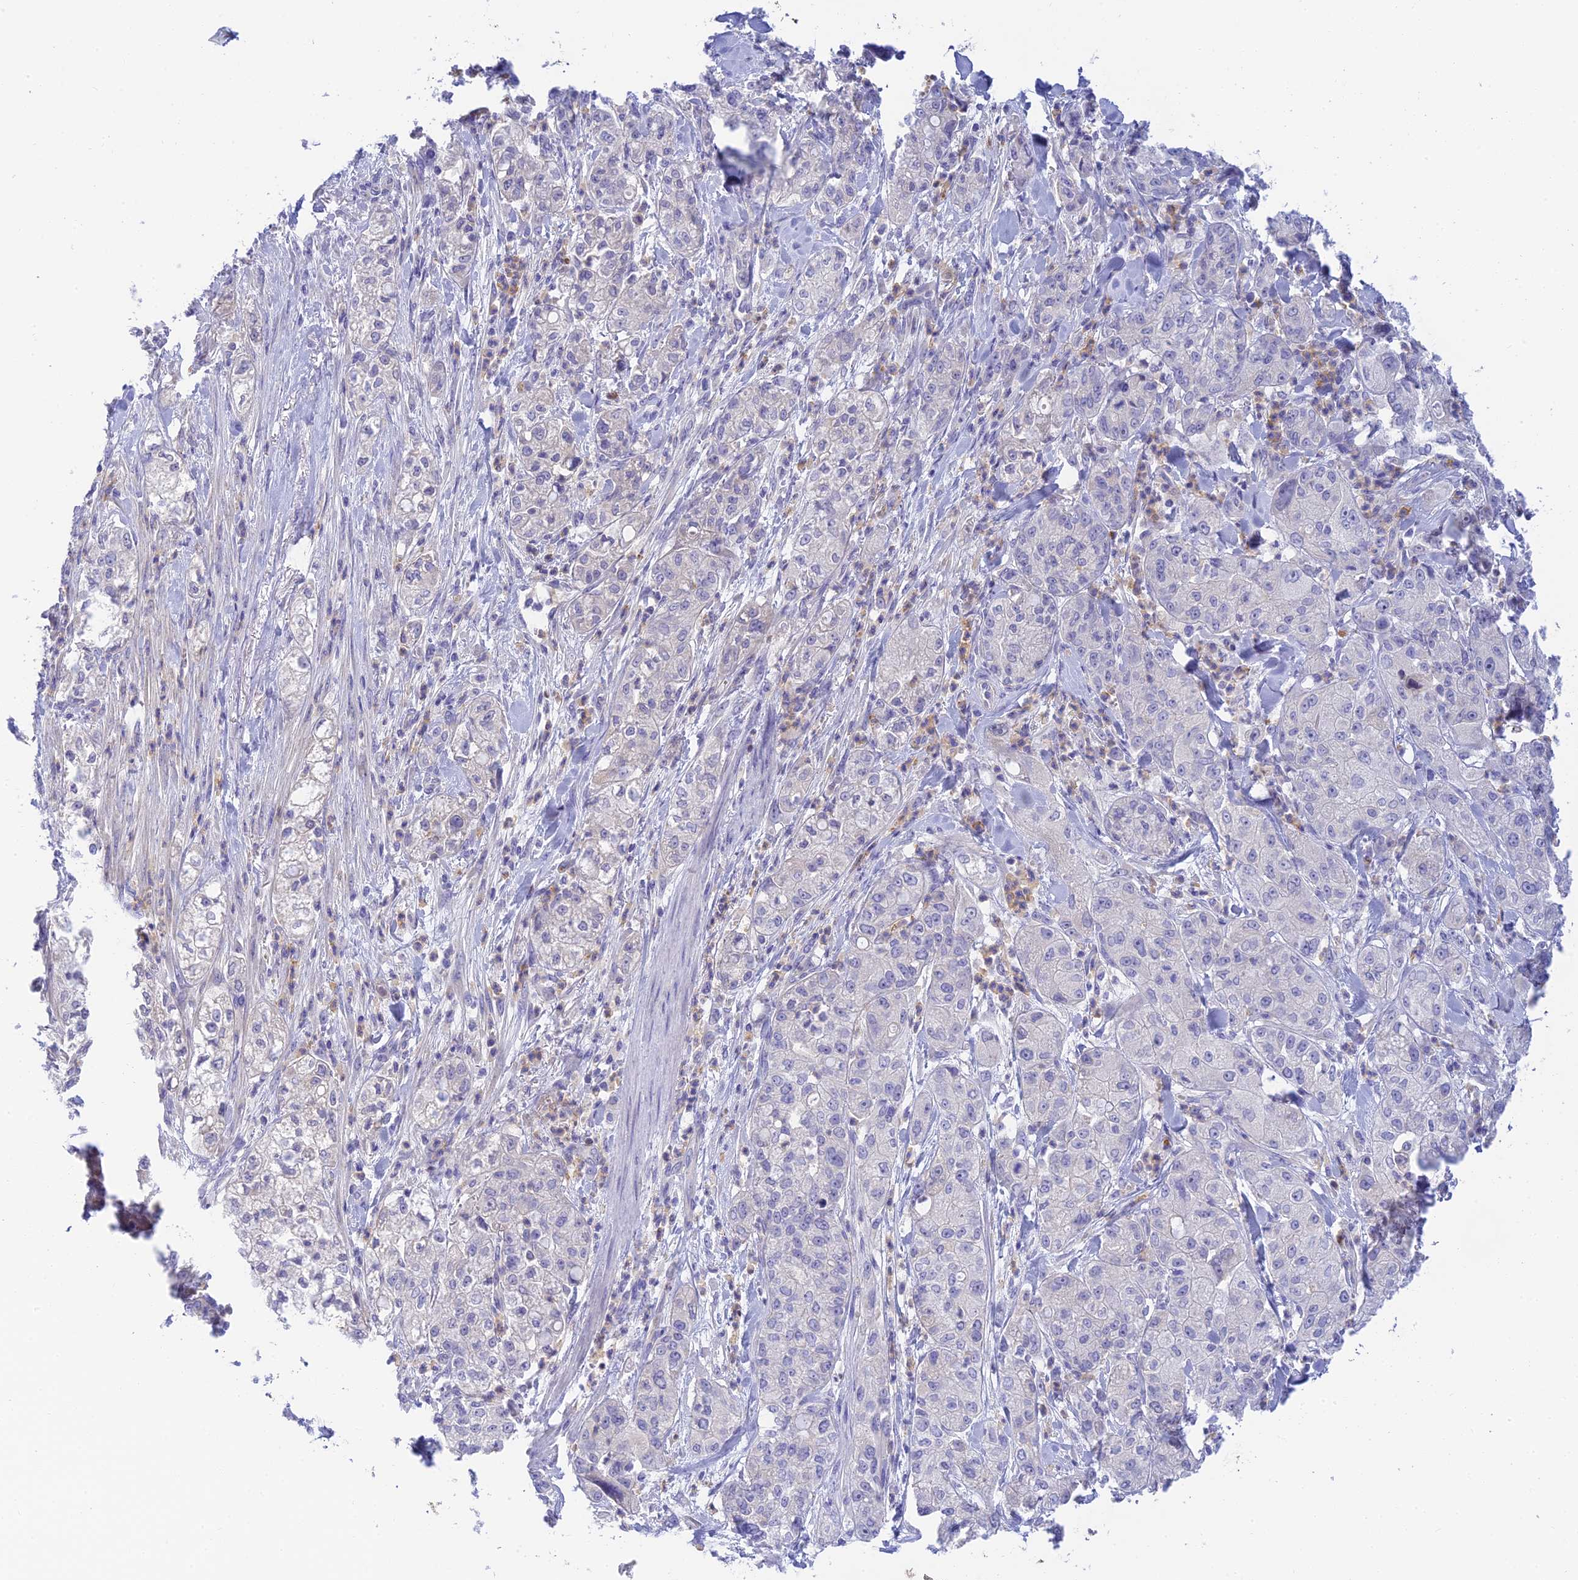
{"staining": {"intensity": "negative", "quantity": "none", "location": "none"}, "tissue": "pancreatic cancer", "cell_type": "Tumor cells", "image_type": "cancer", "snomed": [{"axis": "morphology", "description": "Adenocarcinoma, NOS"}, {"axis": "topography", "description": "Pancreas"}], "caption": "This is an immunohistochemistry (IHC) micrograph of human pancreatic cancer (adenocarcinoma). There is no positivity in tumor cells.", "gene": "INTS13", "patient": {"sex": "female", "age": 78}}